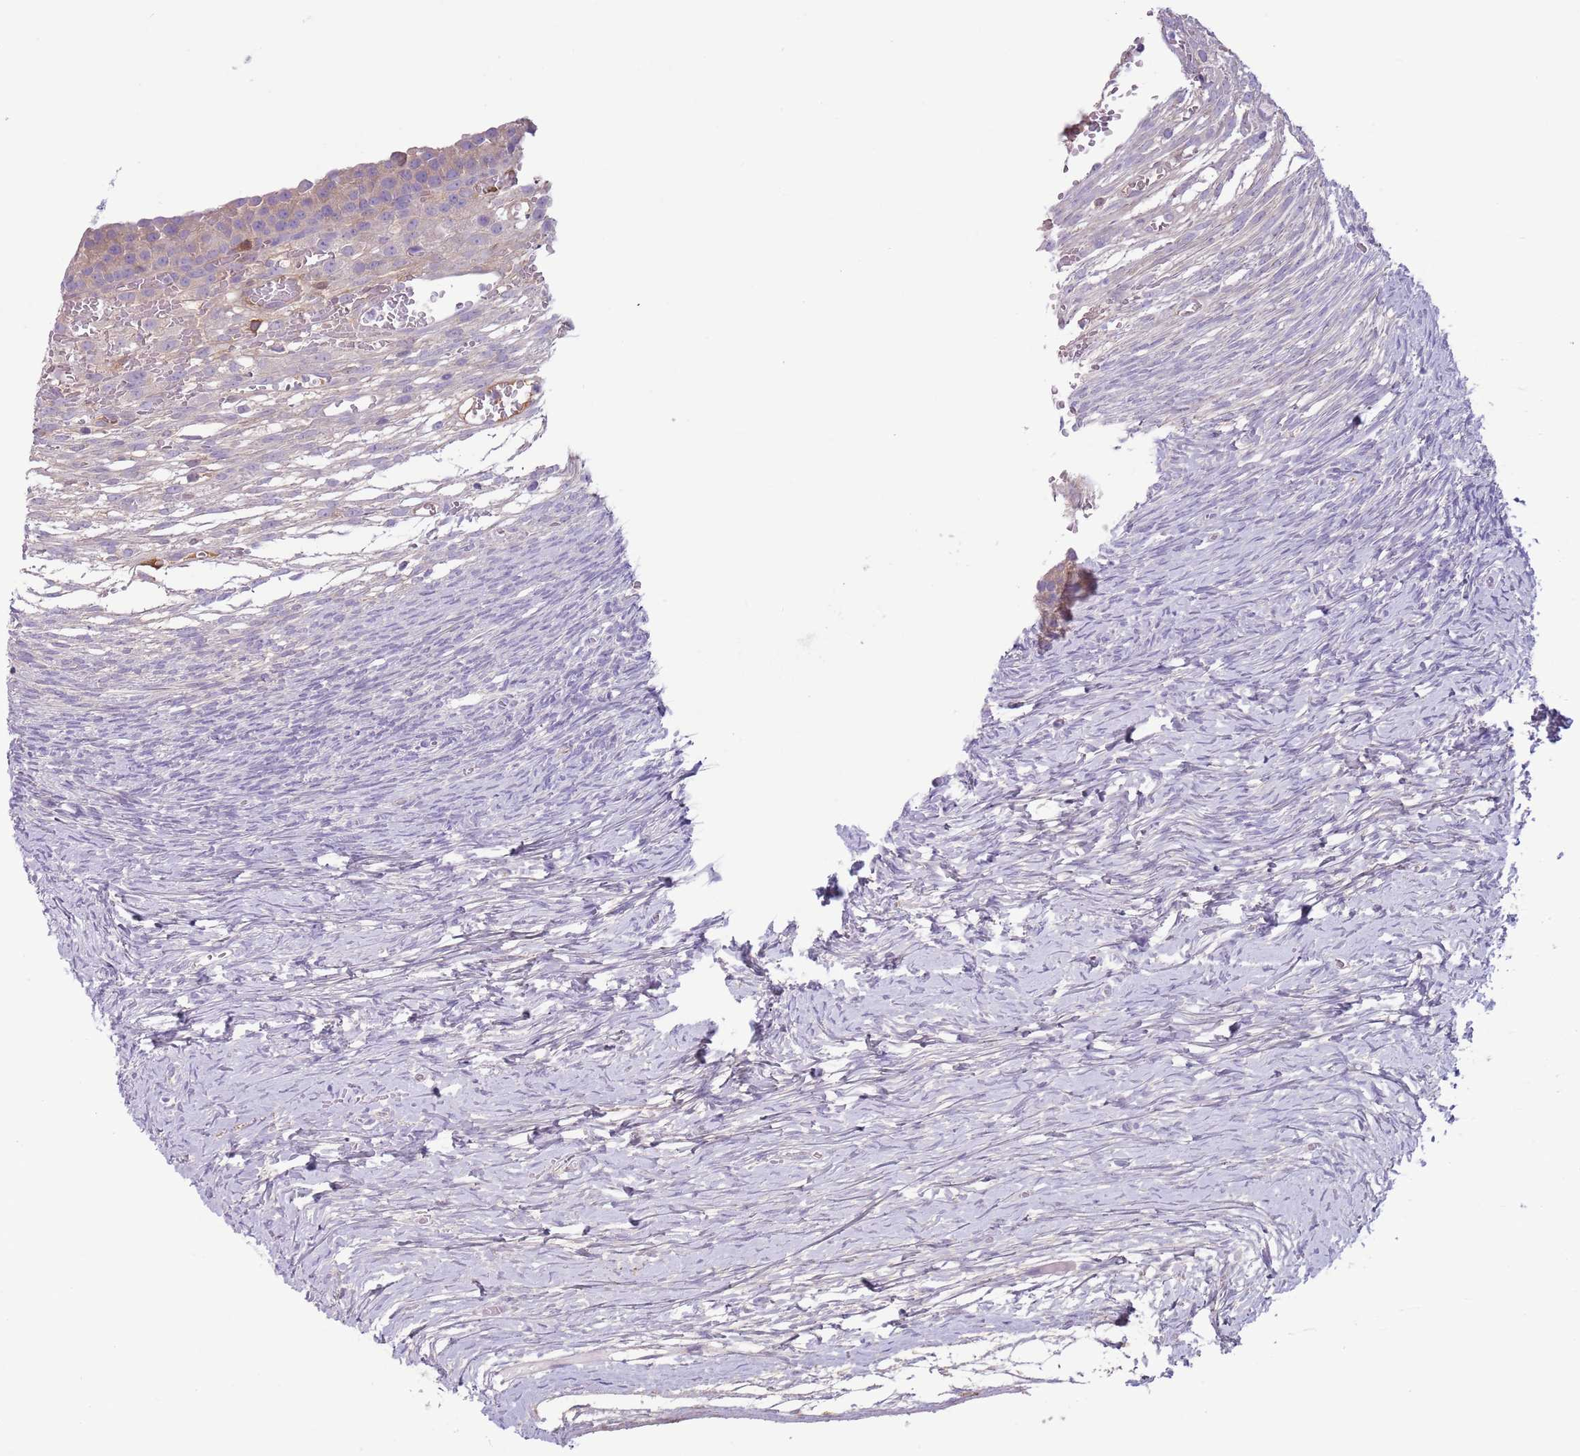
{"staining": {"intensity": "negative", "quantity": "none", "location": "none"}, "tissue": "ovary", "cell_type": "Ovarian stroma cells", "image_type": "normal", "snomed": [{"axis": "morphology", "description": "Normal tissue, NOS"}, {"axis": "topography", "description": "Ovary"}], "caption": "IHC micrograph of normal ovary: ovary stained with DAB (3,3'-diaminobenzidine) demonstrates no significant protein expression in ovarian stroma cells. (Immunohistochemistry (ihc), brightfield microscopy, high magnification).", "gene": "CFH", "patient": {"sex": "female", "age": 39}}